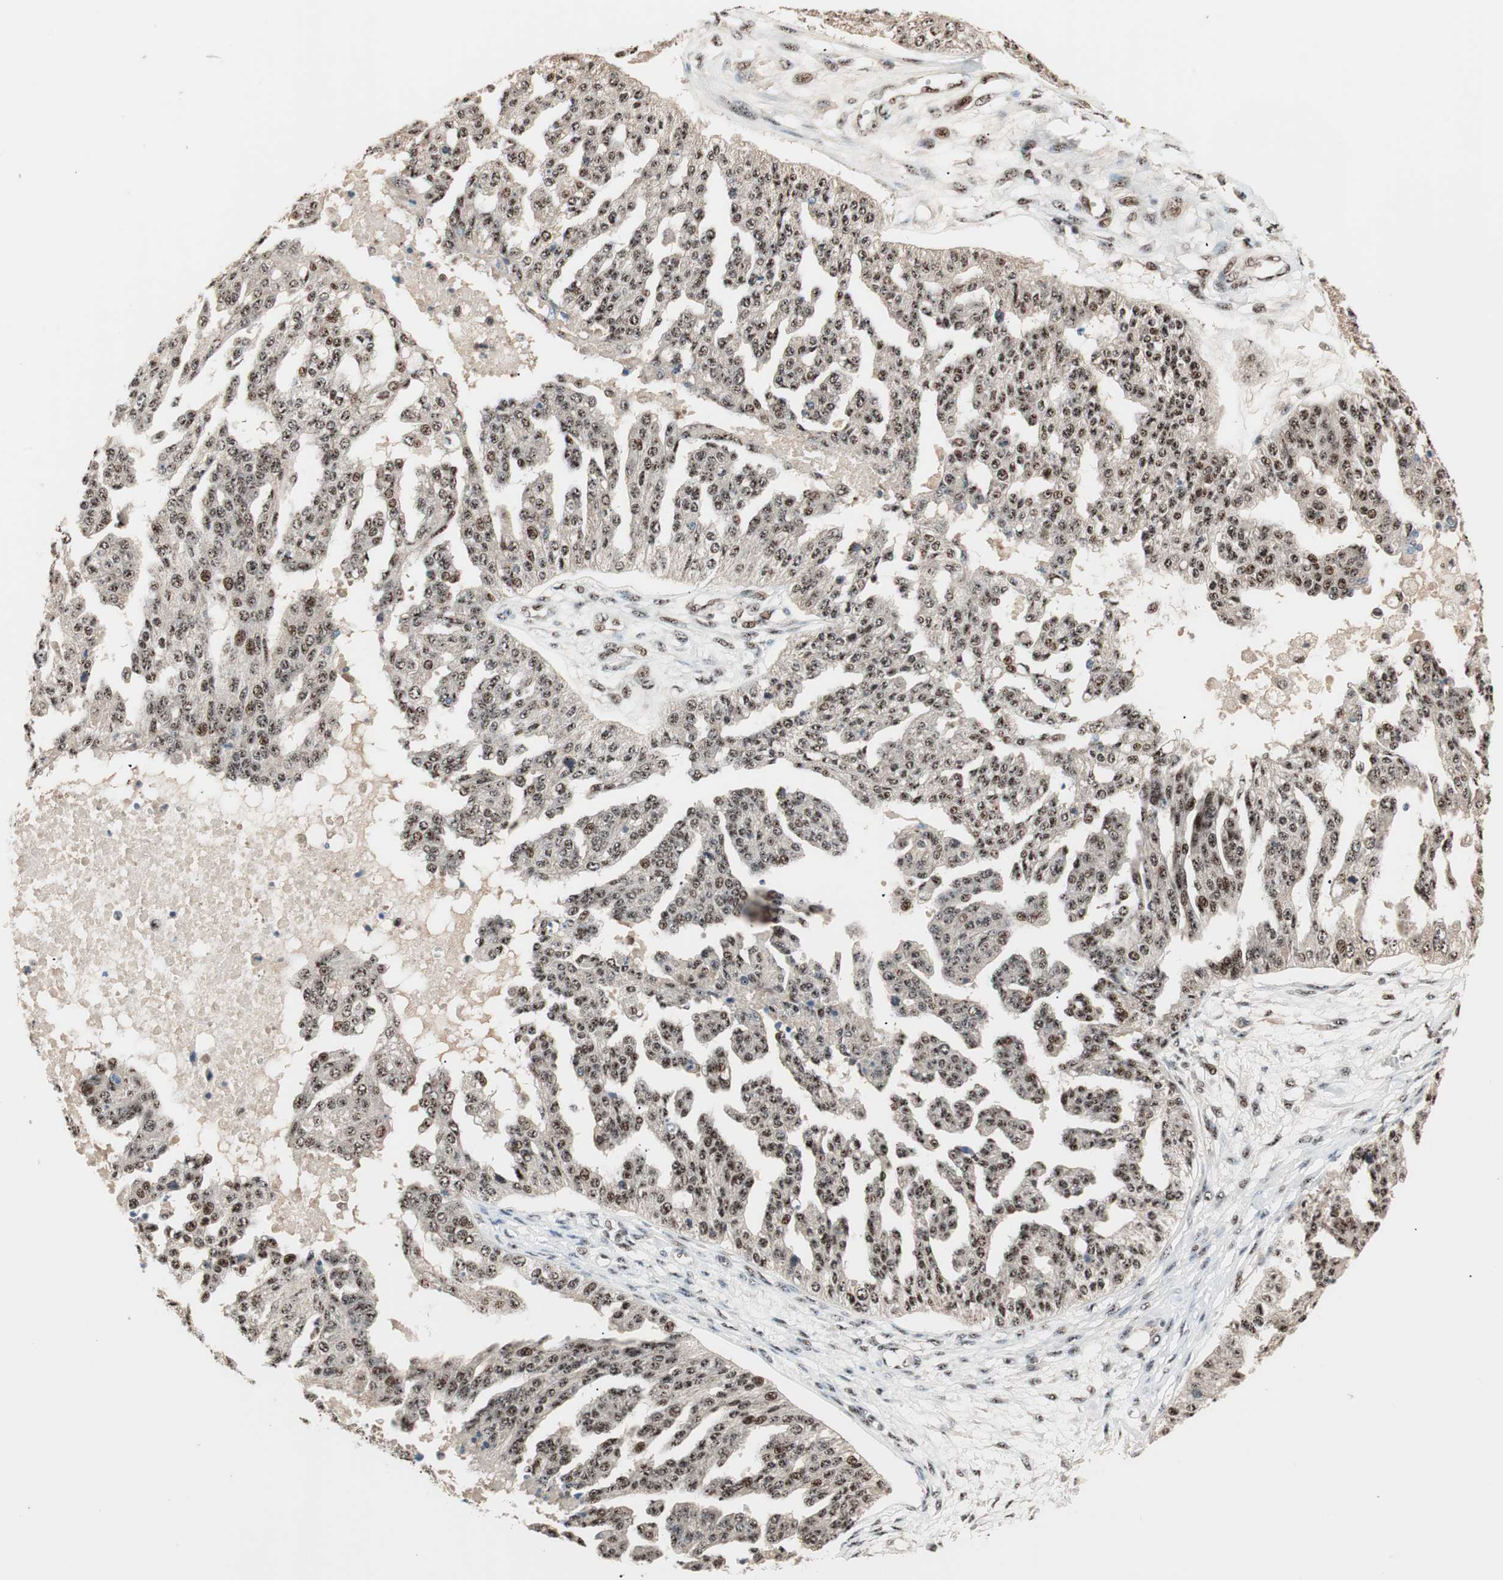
{"staining": {"intensity": "strong", "quantity": ">75%", "location": "nuclear"}, "tissue": "ovarian cancer", "cell_type": "Tumor cells", "image_type": "cancer", "snomed": [{"axis": "morphology", "description": "Cystadenocarcinoma, serous, NOS"}, {"axis": "topography", "description": "Ovary"}], "caption": "Immunohistochemical staining of human ovarian cancer (serous cystadenocarcinoma) exhibits high levels of strong nuclear protein positivity in approximately >75% of tumor cells.", "gene": "NR5A2", "patient": {"sex": "female", "age": 58}}